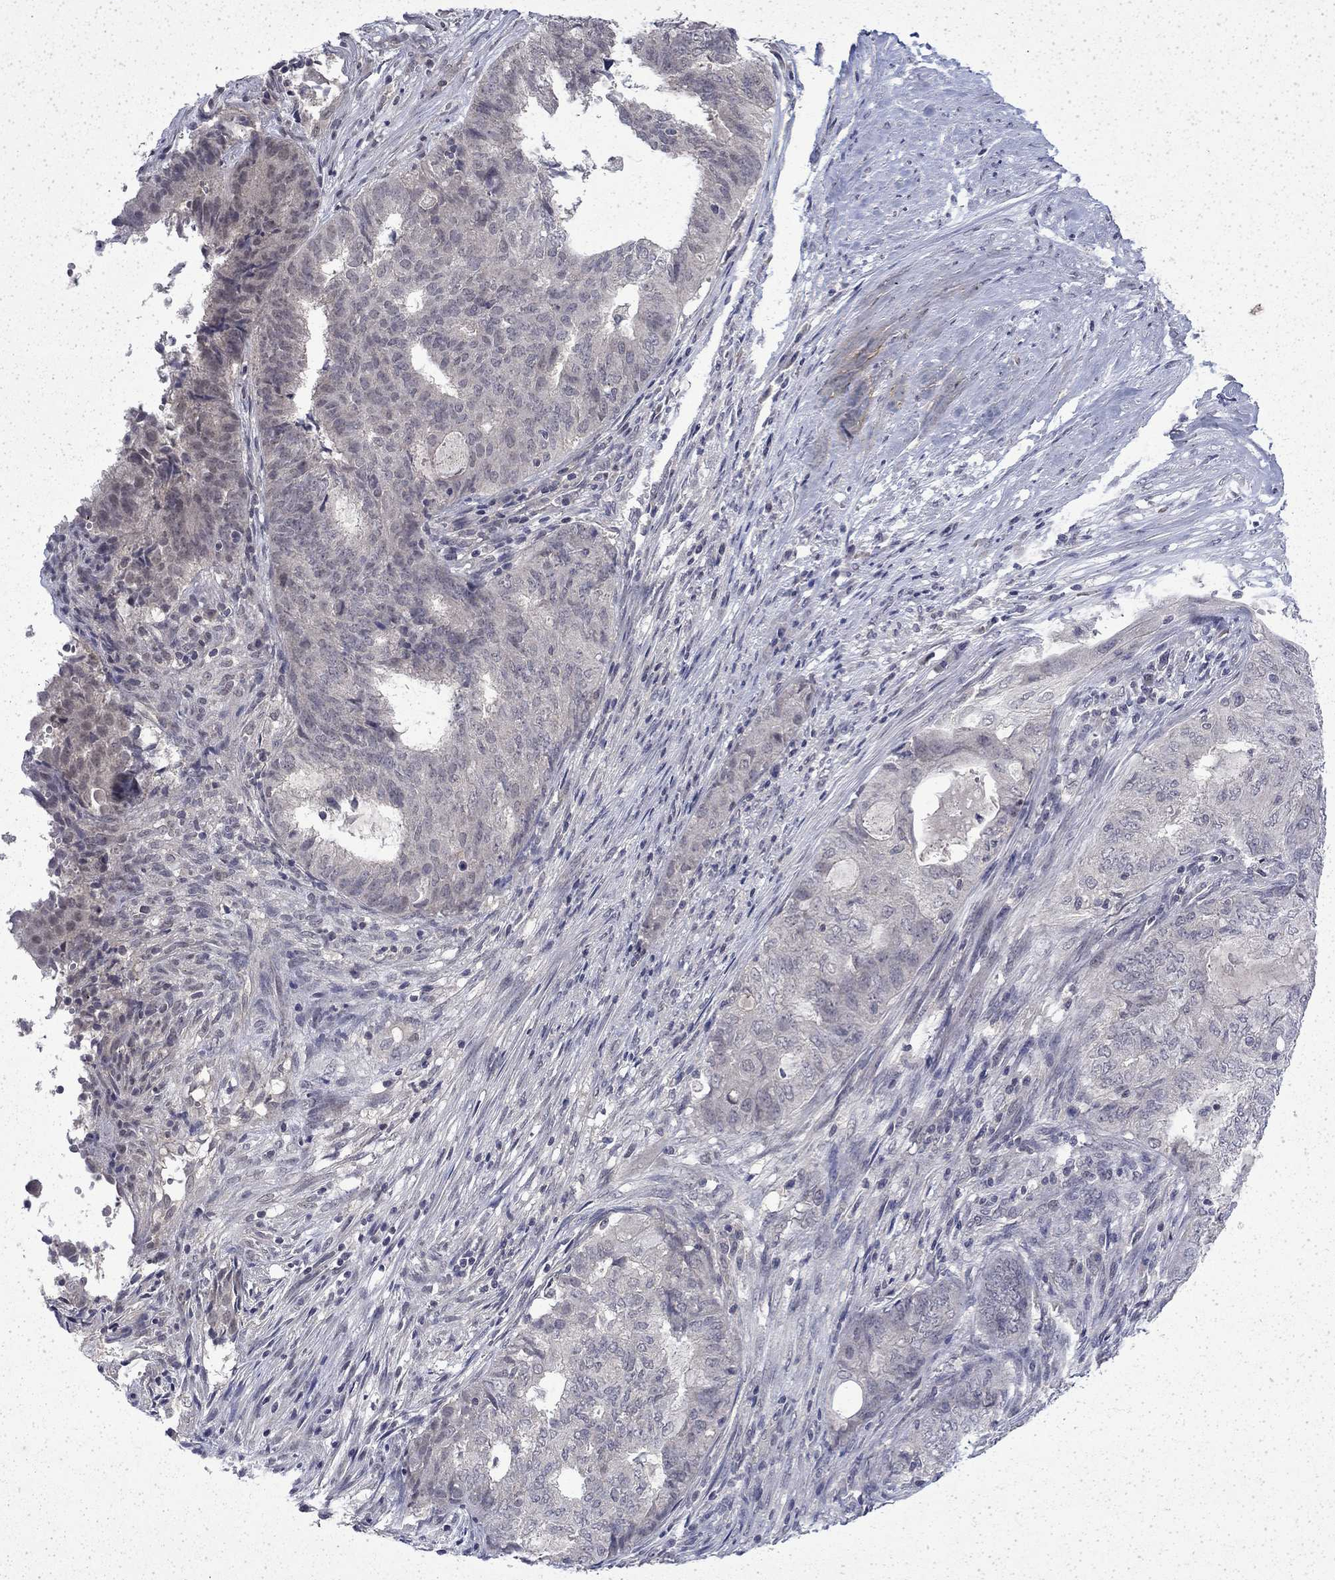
{"staining": {"intensity": "negative", "quantity": "none", "location": "none"}, "tissue": "endometrial cancer", "cell_type": "Tumor cells", "image_type": "cancer", "snomed": [{"axis": "morphology", "description": "Adenocarcinoma, NOS"}, {"axis": "topography", "description": "Endometrium"}], "caption": "This image is of adenocarcinoma (endometrial) stained with immunohistochemistry (IHC) to label a protein in brown with the nuclei are counter-stained blue. There is no staining in tumor cells.", "gene": "CHAT", "patient": {"sex": "female", "age": 62}}